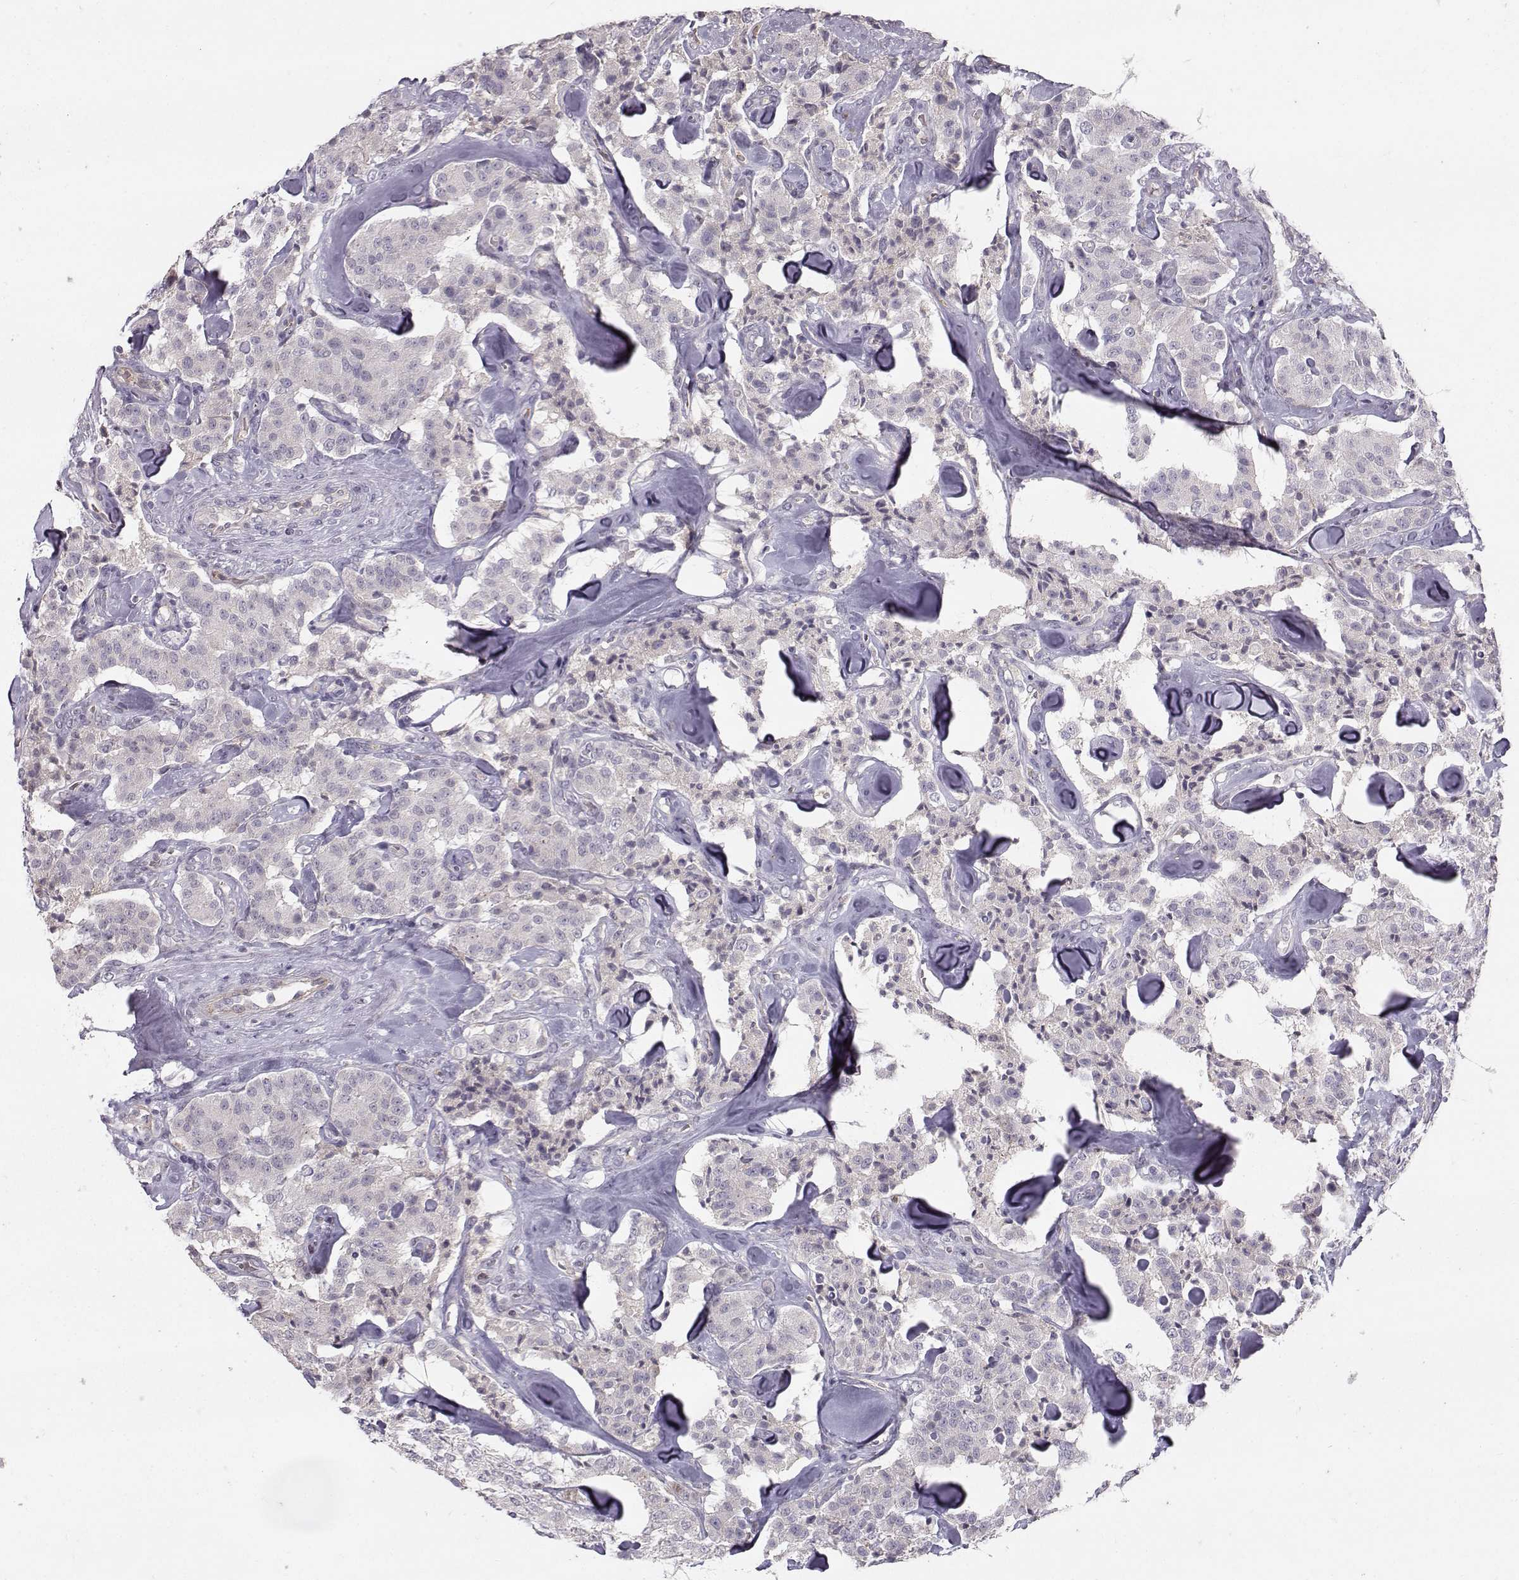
{"staining": {"intensity": "negative", "quantity": "none", "location": "none"}, "tissue": "carcinoid", "cell_type": "Tumor cells", "image_type": "cancer", "snomed": [{"axis": "morphology", "description": "Carcinoid, malignant, NOS"}, {"axis": "topography", "description": "Pancreas"}], "caption": "Immunohistochemistry of malignant carcinoid shows no positivity in tumor cells.", "gene": "OPRD1", "patient": {"sex": "male", "age": 41}}